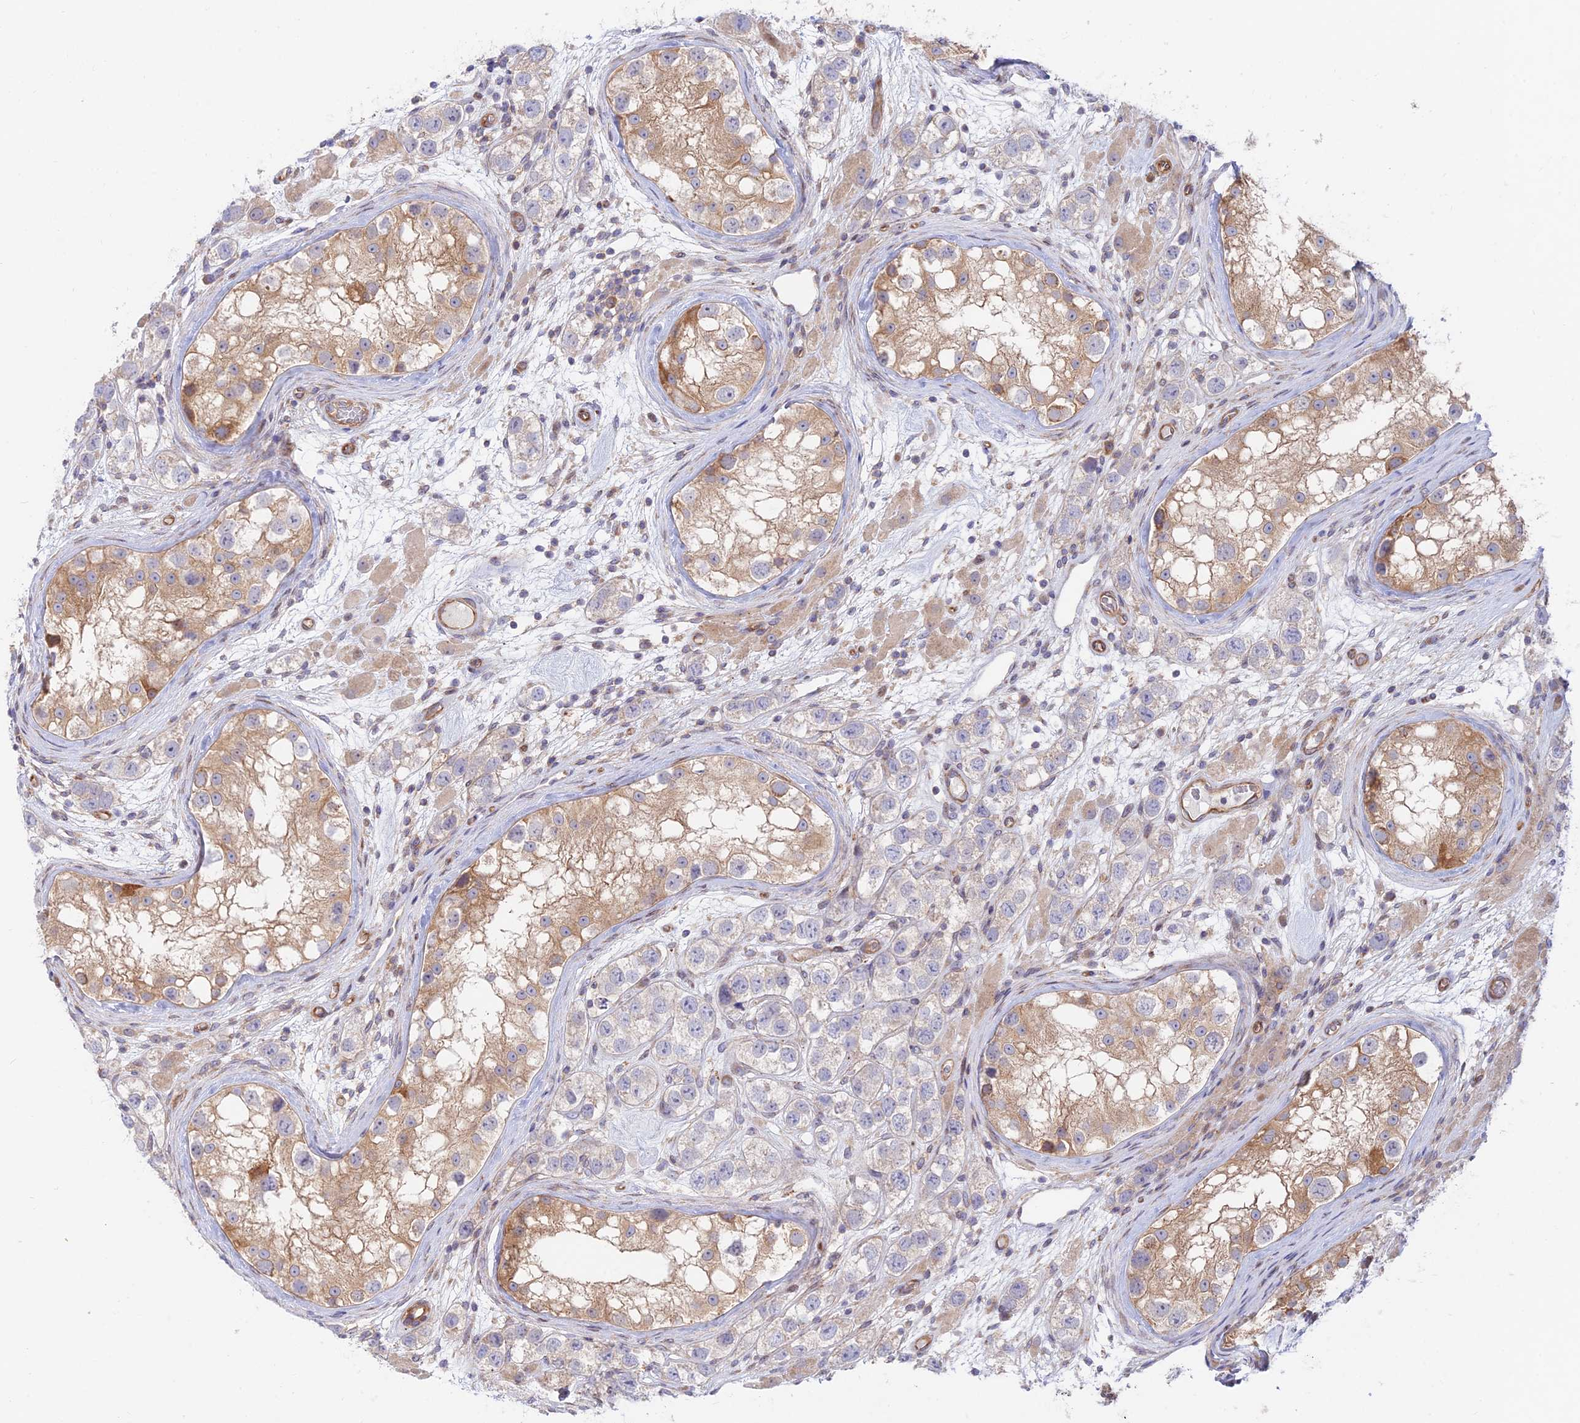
{"staining": {"intensity": "negative", "quantity": "none", "location": "none"}, "tissue": "testis cancer", "cell_type": "Tumor cells", "image_type": "cancer", "snomed": [{"axis": "morphology", "description": "Seminoma, NOS"}, {"axis": "topography", "description": "Testis"}], "caption": "There is no significant positivity in tumor cells of testis seminoma.", "gene": "KCNAB1", "patient": {"sex": "male", "age": 28}}